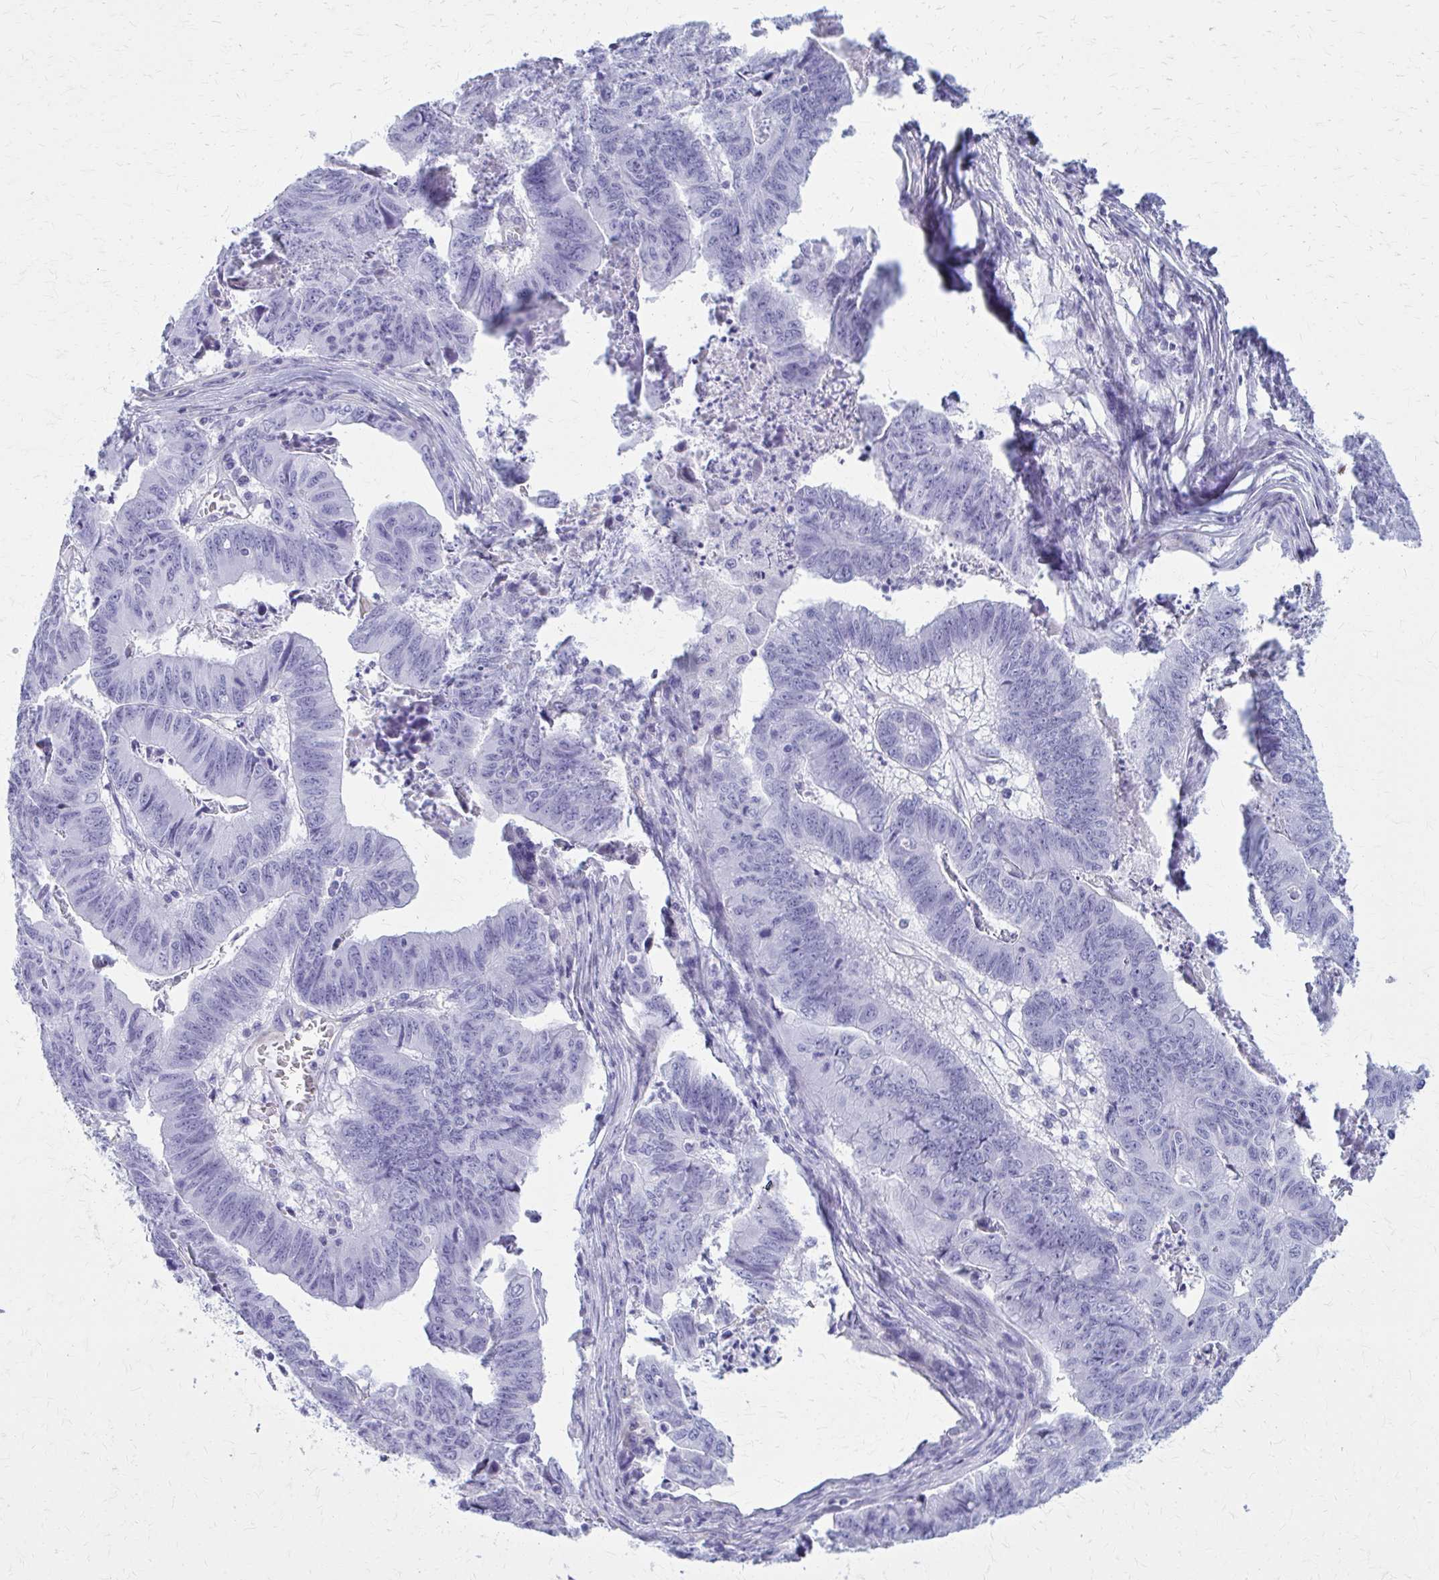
{"staining": {"intensity": "negative", "quantity": "none", "location": "none"}, "tissue": "stomach cancer", "cell_type": "Tumor cells", "image_type": "cancer", "snomed": [{"axis": "morphology", "description": "Adenocarcinoma, NOS"}, {"axis": "topography", "description": "Stomach, lower"}], "caption": "Stomach adenocarcinoma was stained to show a protein in brown. There is no significant staining in tumor cells.", "gene": "GFAP", "patient": {"sex": "male", "age": 77}}